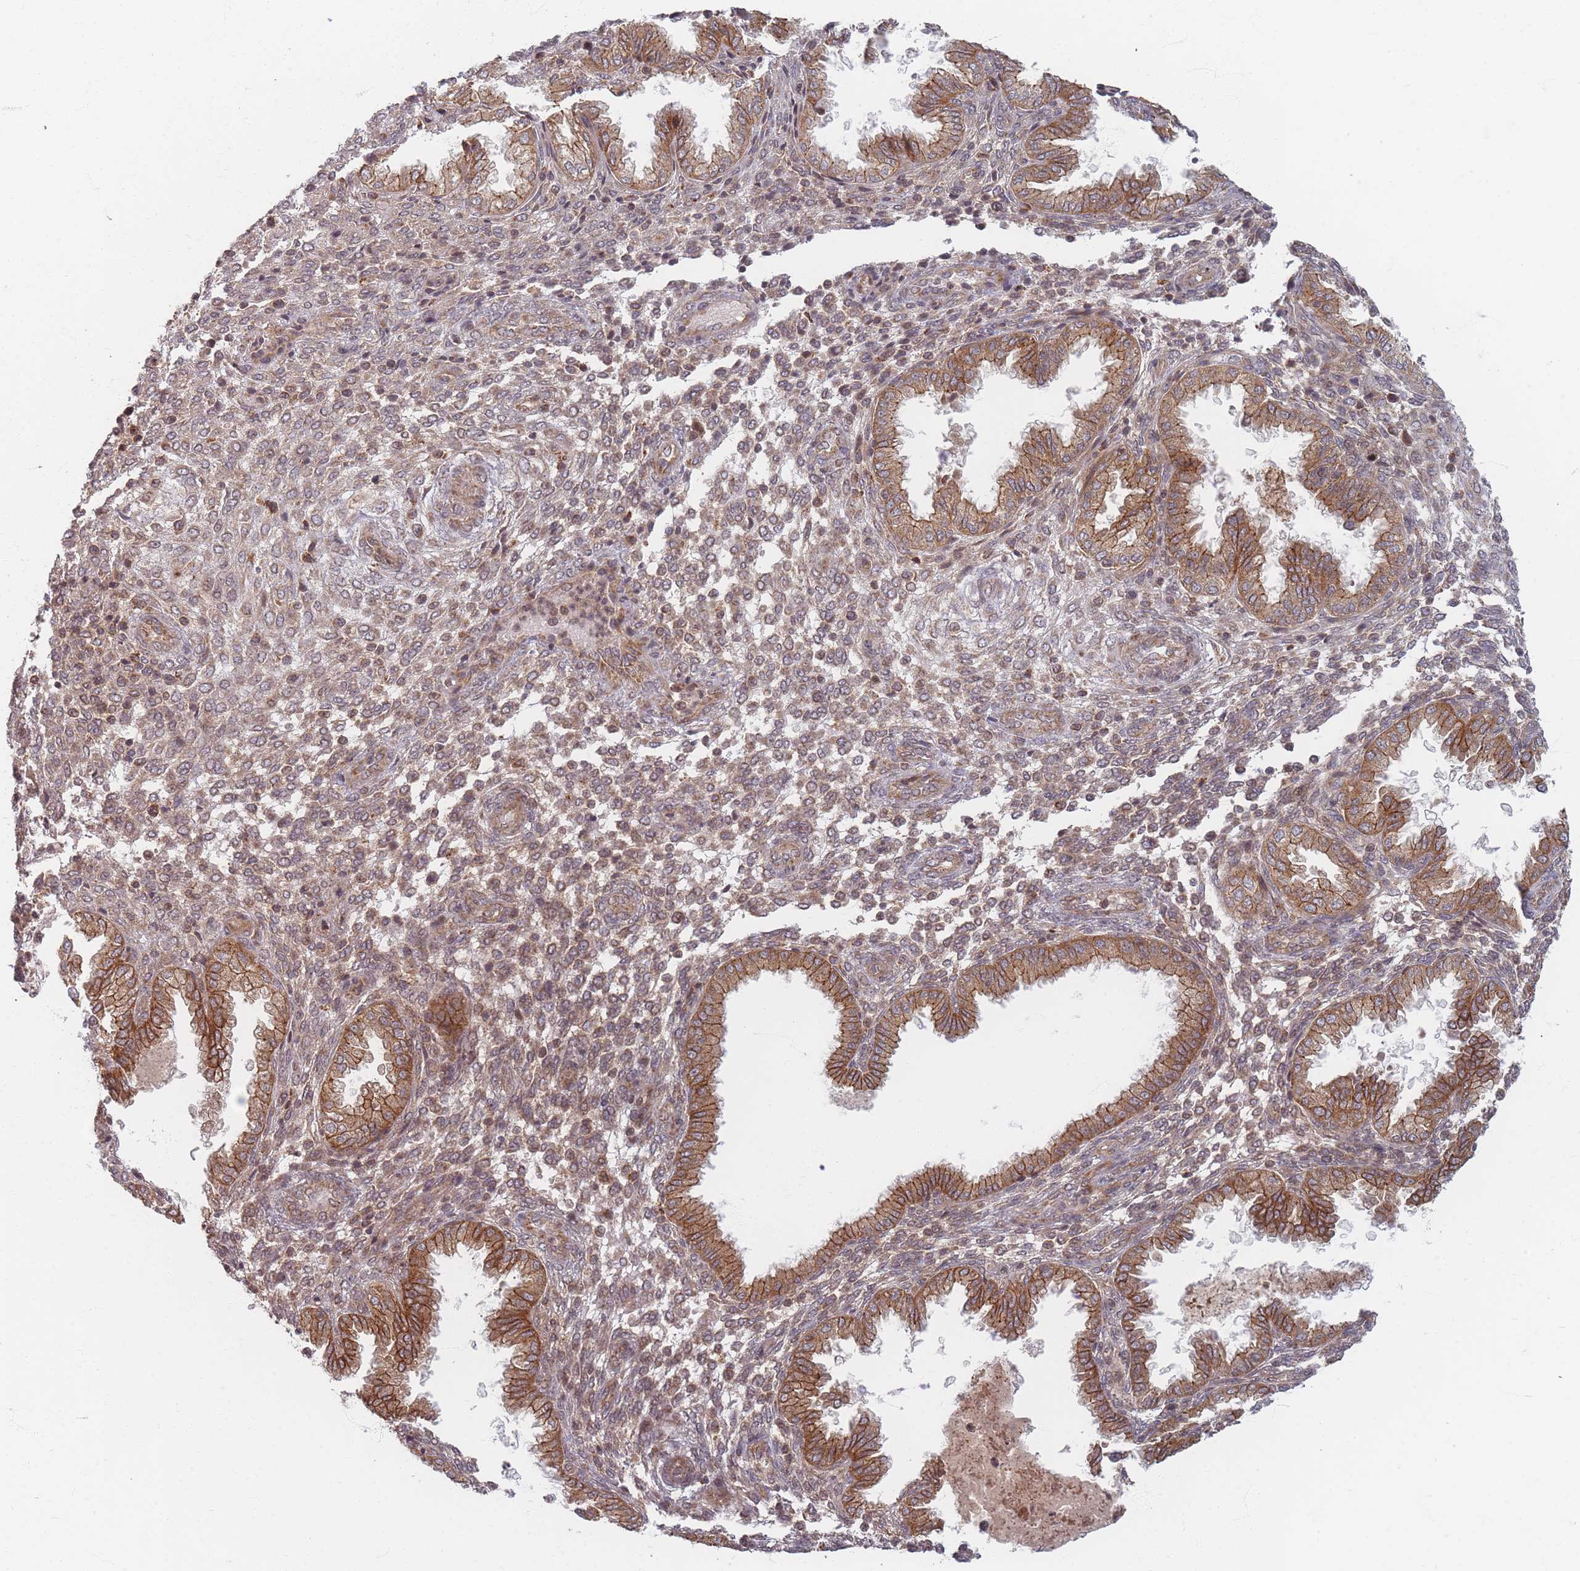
{"staining": {"intensity": "weak", "quantity": ">75%", "location": "cytoplasmic/membranous"}, "tissue": "endometrium", "cell_type": "Cells in endometrial stroma", "image_type": "normal", "snomed": [{"axis": "morphology", "description": "Normal tissue, NOS"}, {"axis": "topography", "description": "Endometrium"}], "caption": "Unremarkable endometrium displays weak cytoplasmic/membranous expression in approximately >75% of cells in endometrial stroma.", "gene": "RADX", "patient": {"sex": "female", "age": 33}}